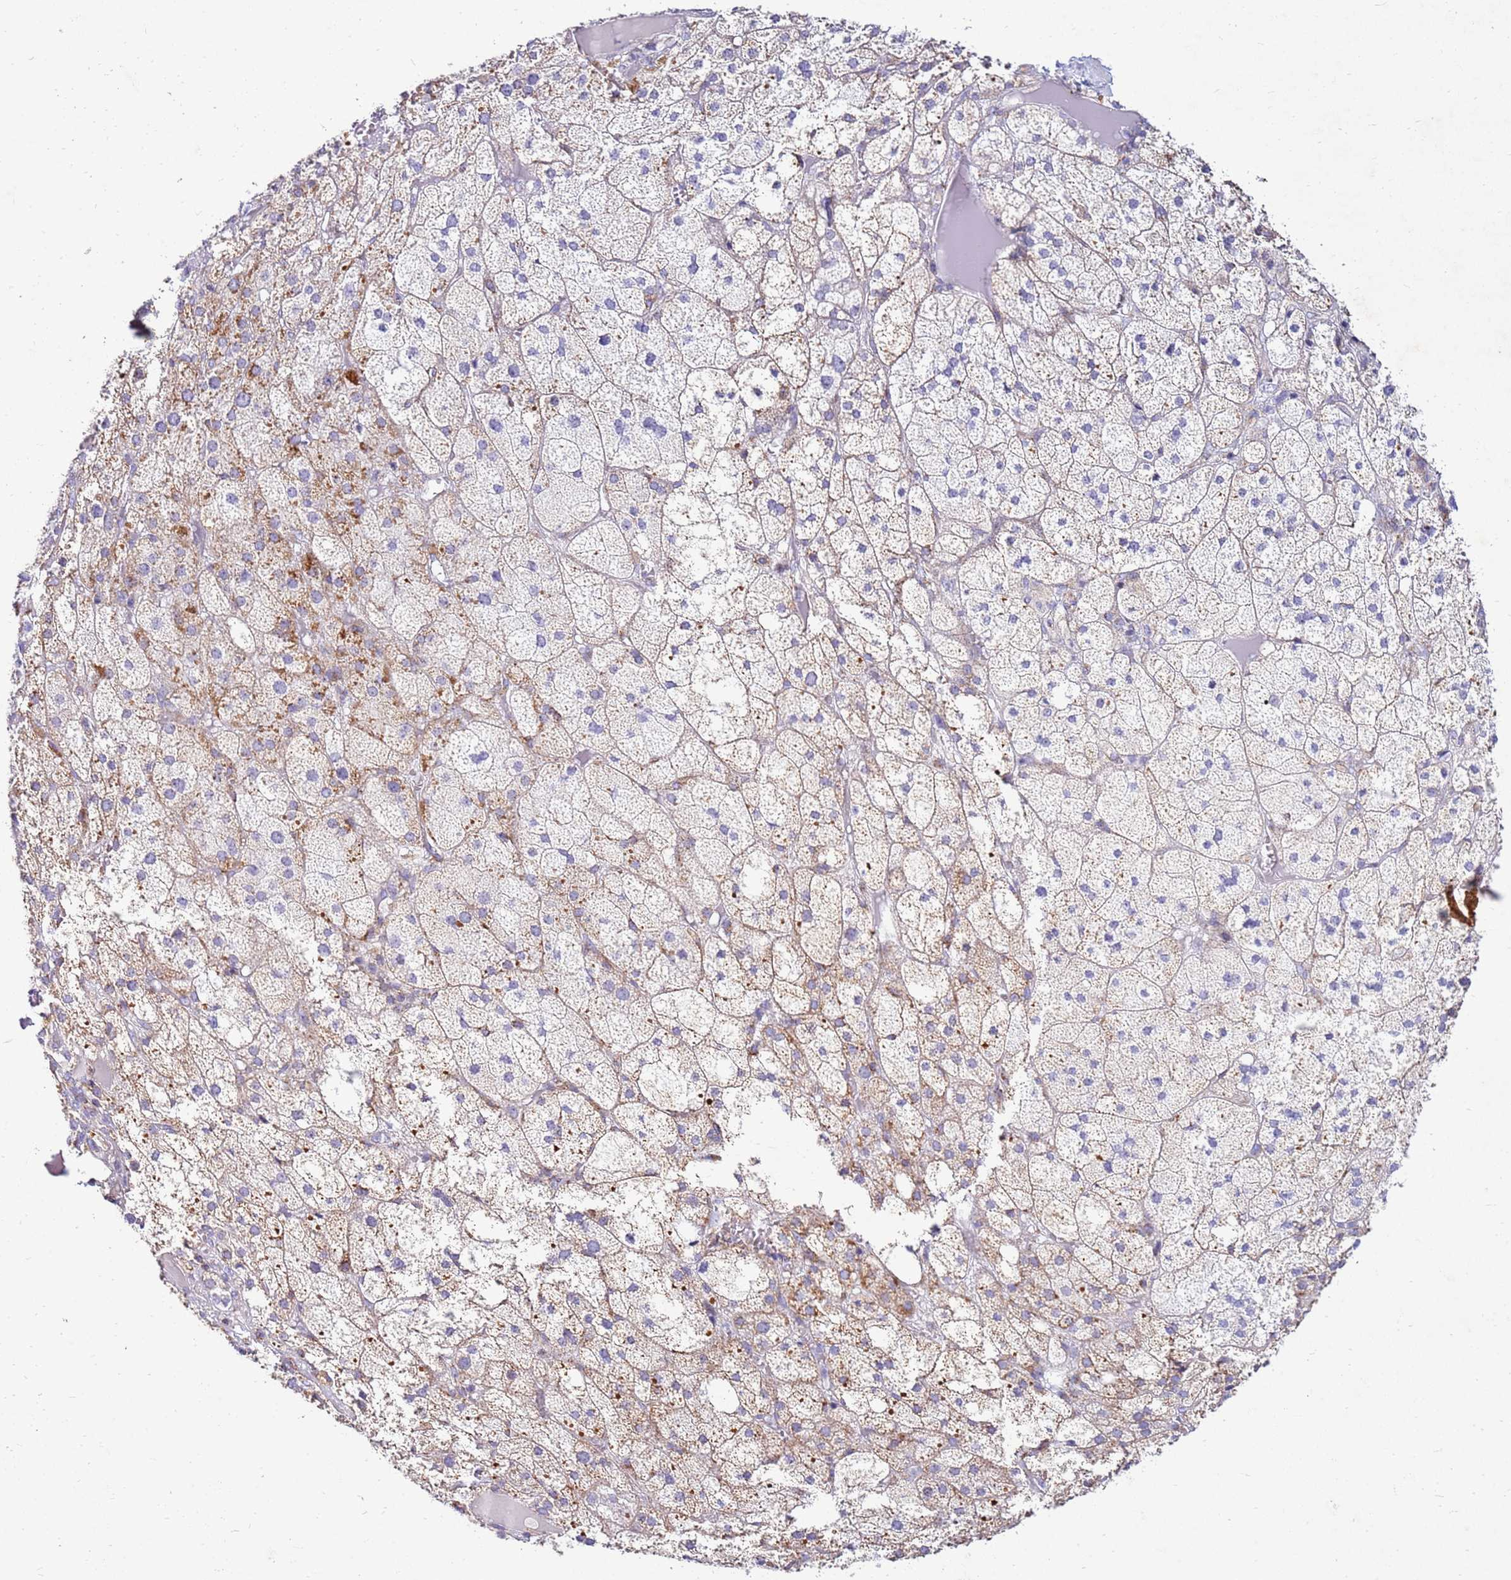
{"staining": {"intensity": "moderate", "quantity": "25%-75%", "location": "cytoplasmic/membranous"}, "tissue": "adrenal gland", "cell_type": "Glandular cells", "image_type": "normal", "snomed": [{"axis": "morphology", "description": "Normal tissue, NOS"}, {"axis": "topography", "description": "Adrenal gland"}], "caption": "Normal adrenal gland demonstrates moderate cytoplasmic/membranous staining in about 25%-75% of glandular cells, visualized by immunohistochemistry. (DAB (3,3'-diaminobenzidine) = brown stain, brightfield microscopy at high magnification).", "gene": "IGF1R", "patient": {"sex": "female", "age": 61}}